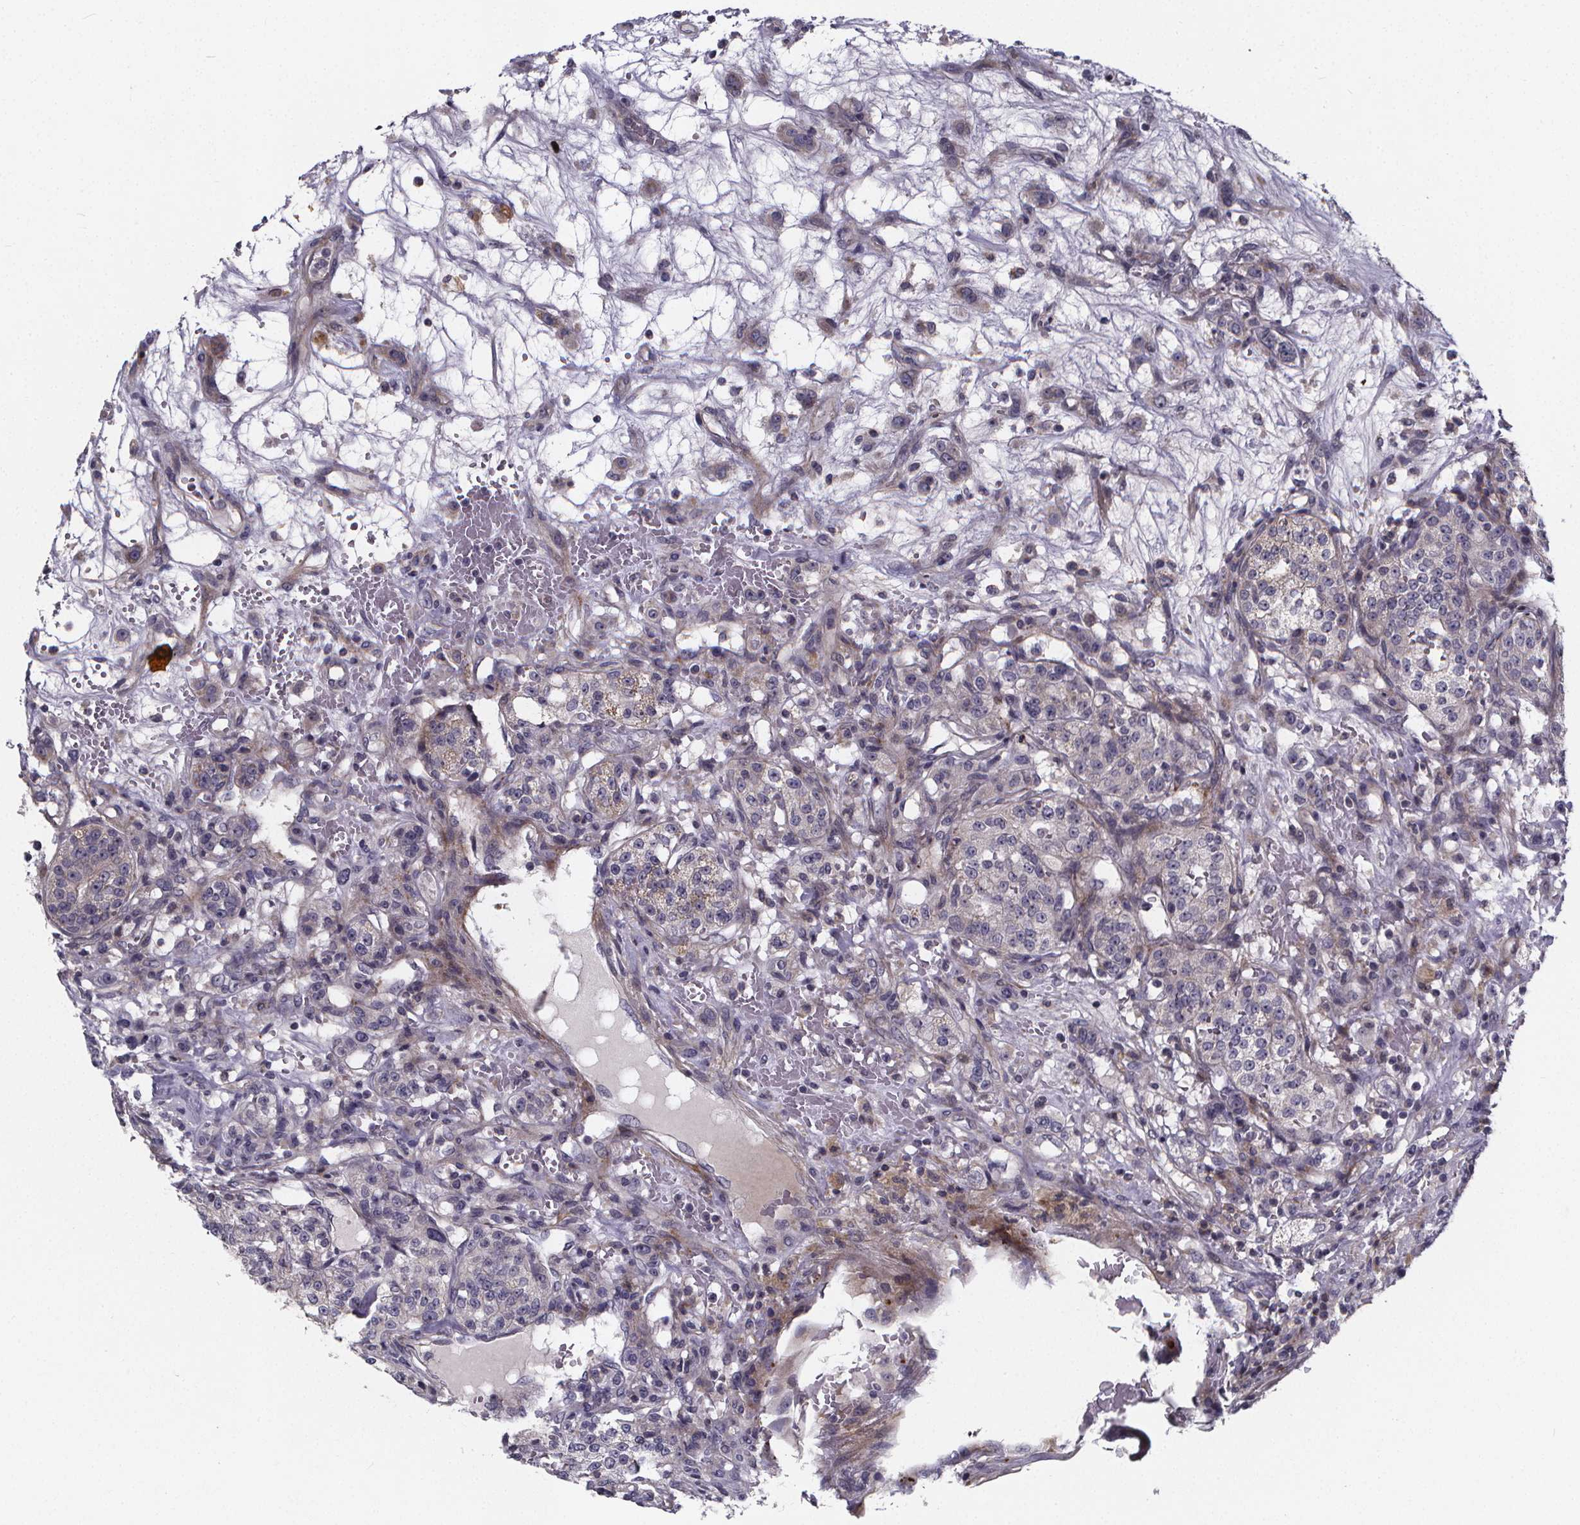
{"staining": {"intensity": "negative", "quantity": "none", "location": "none"}, "tissue": "renal cancer", "cell_type": "Tumor cells", "image_type": "cancer", "snomed": [{"axis": "morphology", "description": "Adenocarcinoma, NOS"}, {"axis": "topography", "description": "Kidney"}], "caption": "The photomicrograph displays no significant staining in tumor cells of renal cancer (adenocarcinoma).", "gene": "FBXW2", "patient": {"sex": "female", "age": 63}}